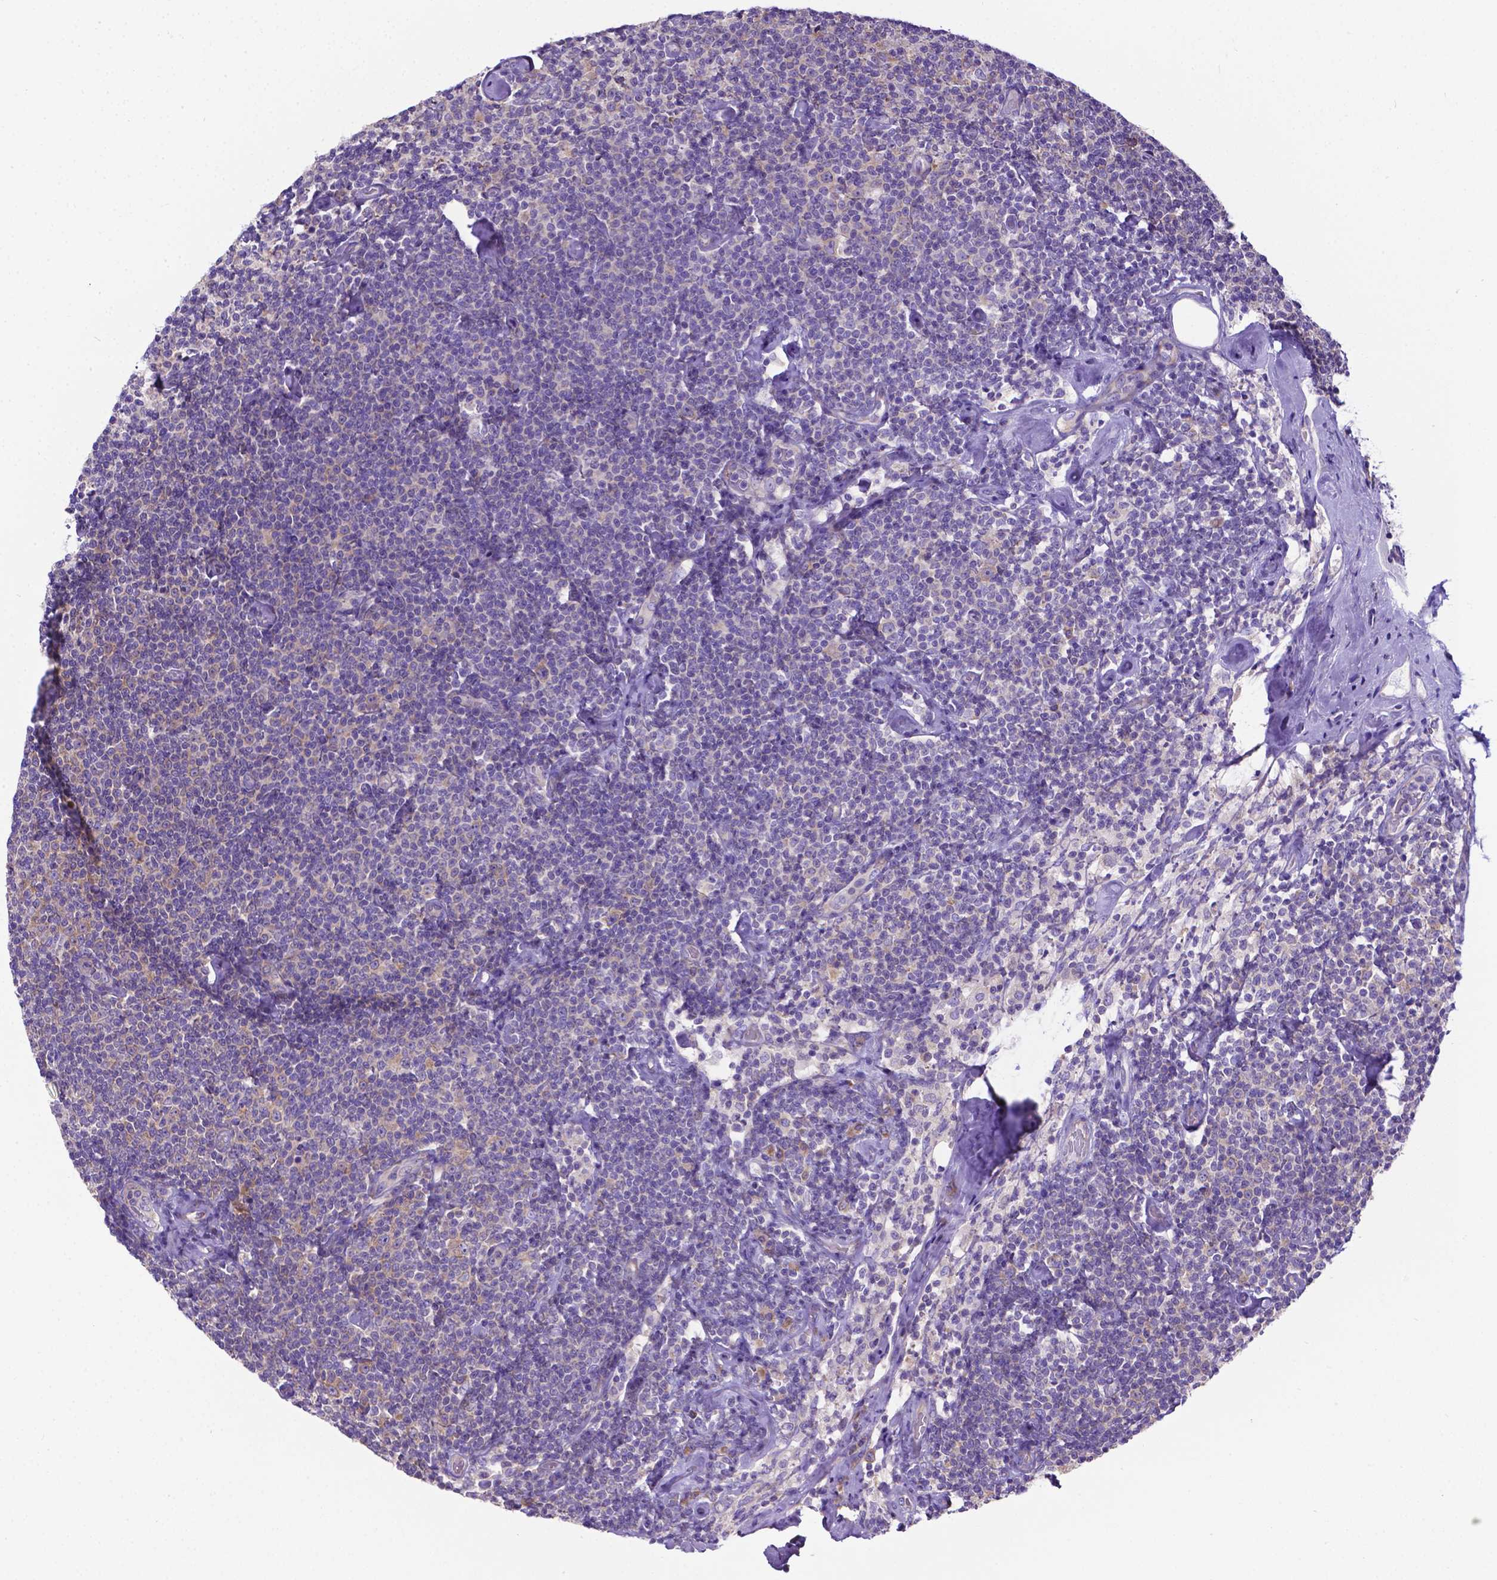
{"staining": {"intensity": "negative", "quantity": "none", "location": "none"}, "tissue": "lymphoma", "cell_type": "Tumor cells", "image_type": "cancer", "snomed": [{"axis": "morphology", "description": "Malignant lymphoma, non-Hodgkin's type, Low grade"}, {"axis": "topography", "description": "Lymph node"}], "caption": "High magnification brightfield microscopy of low-grade malignant lymphoma, non-Hodgkin's type stained with DAB (3,3'-diaminobenzidine) (brown) and counterstained with hematoxylin (blue): tumor cells show no significant positivity.", "gene": "RPL6", "patient": {"sex": "male", "age": 81}}